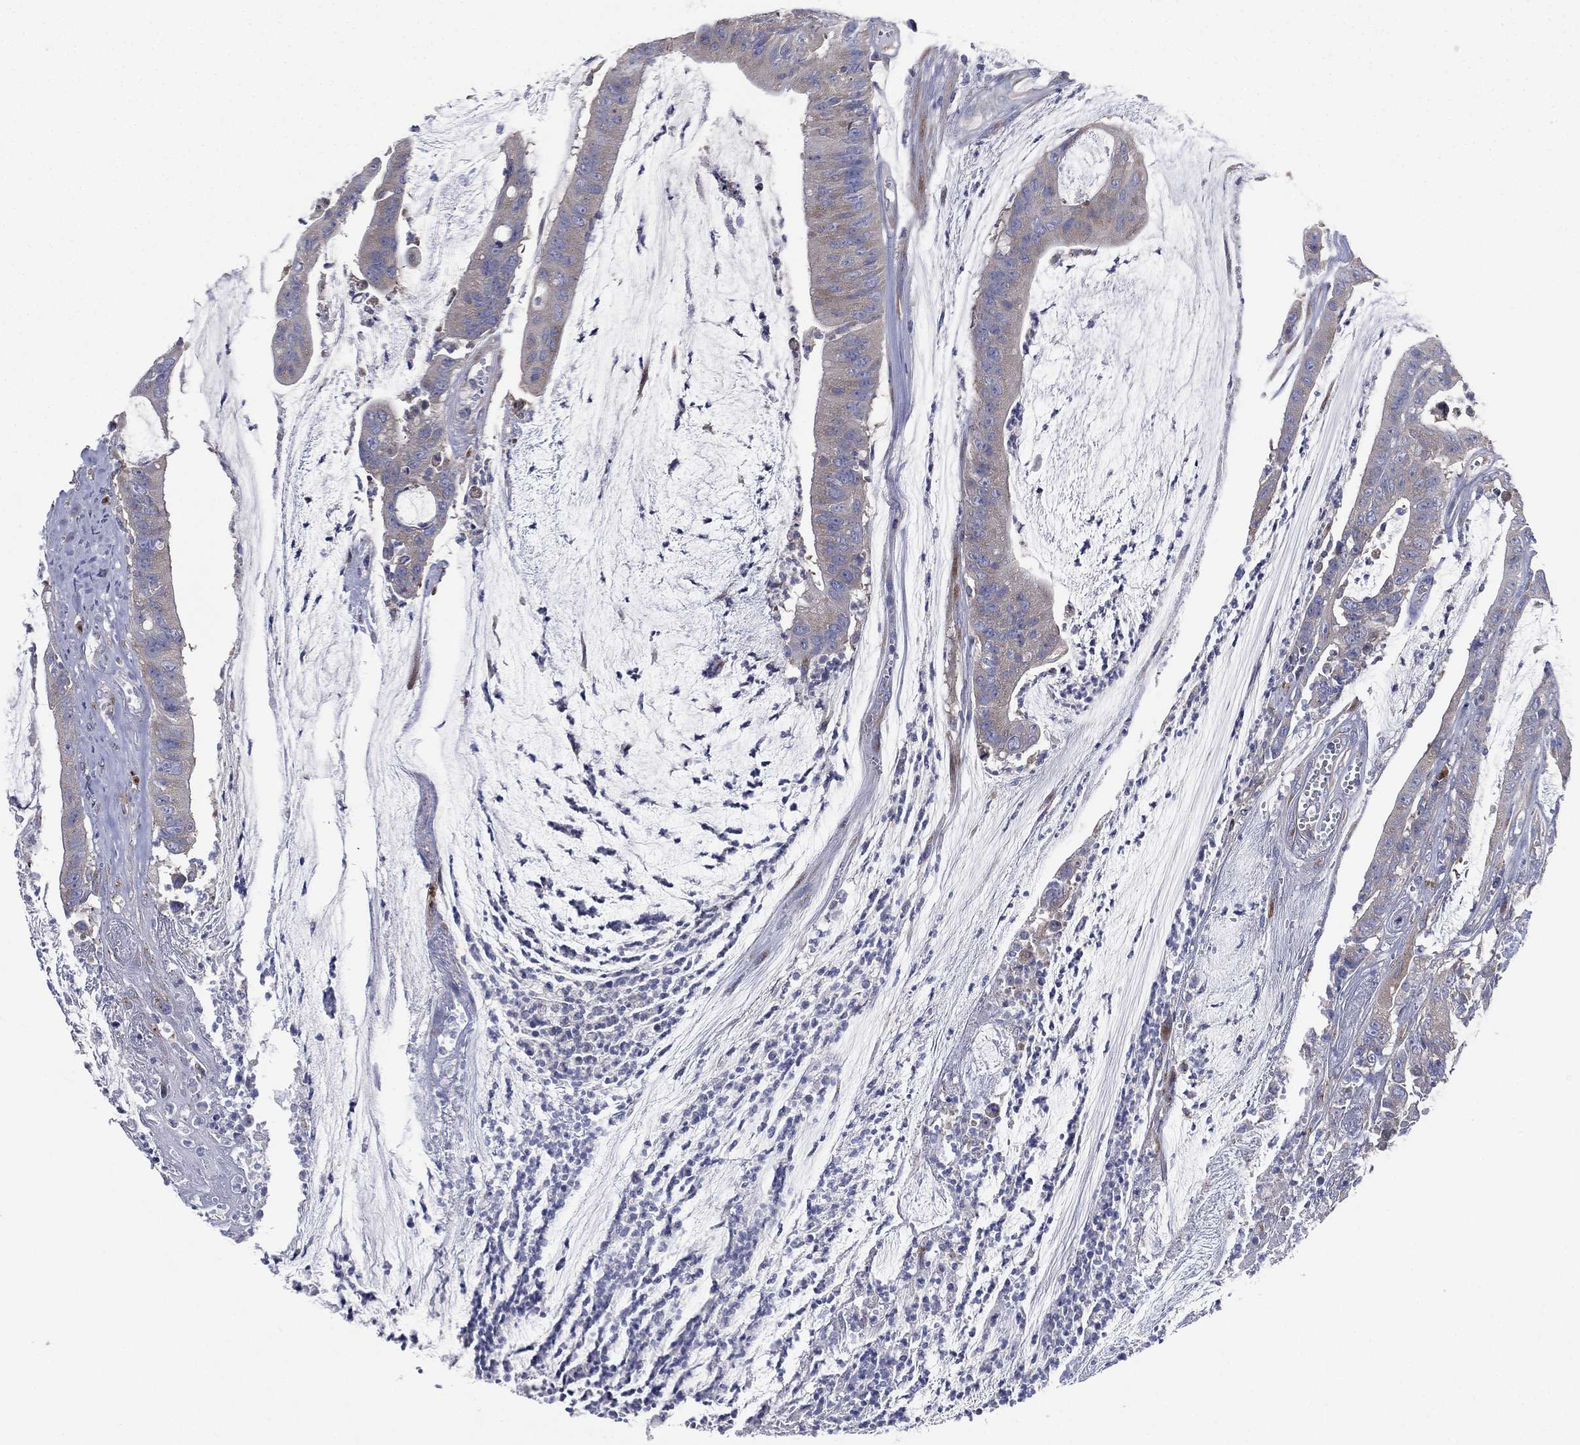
{"staining": {"intensity": "weak", "quantity": "<25%", "location": "cytoplasmic/membranous"}, "tissue": "colorectal cancer", "cell_type": "Tumor cells", "image_type": "cancer", "snomed": [{"axis": "morphology", "description": "Adenocarcinoma, NOS"}, {"axis": "topography", "description": "Colon"}], "caption": "Immunohistochemistry (IHC) image of neoplastic tissue: human colorectal cancer stained with DAB demonstrates no significant protein staining in tumor cells.", "gene": "ATP8A2", "patient": {"sex": "female", "age": 69}}